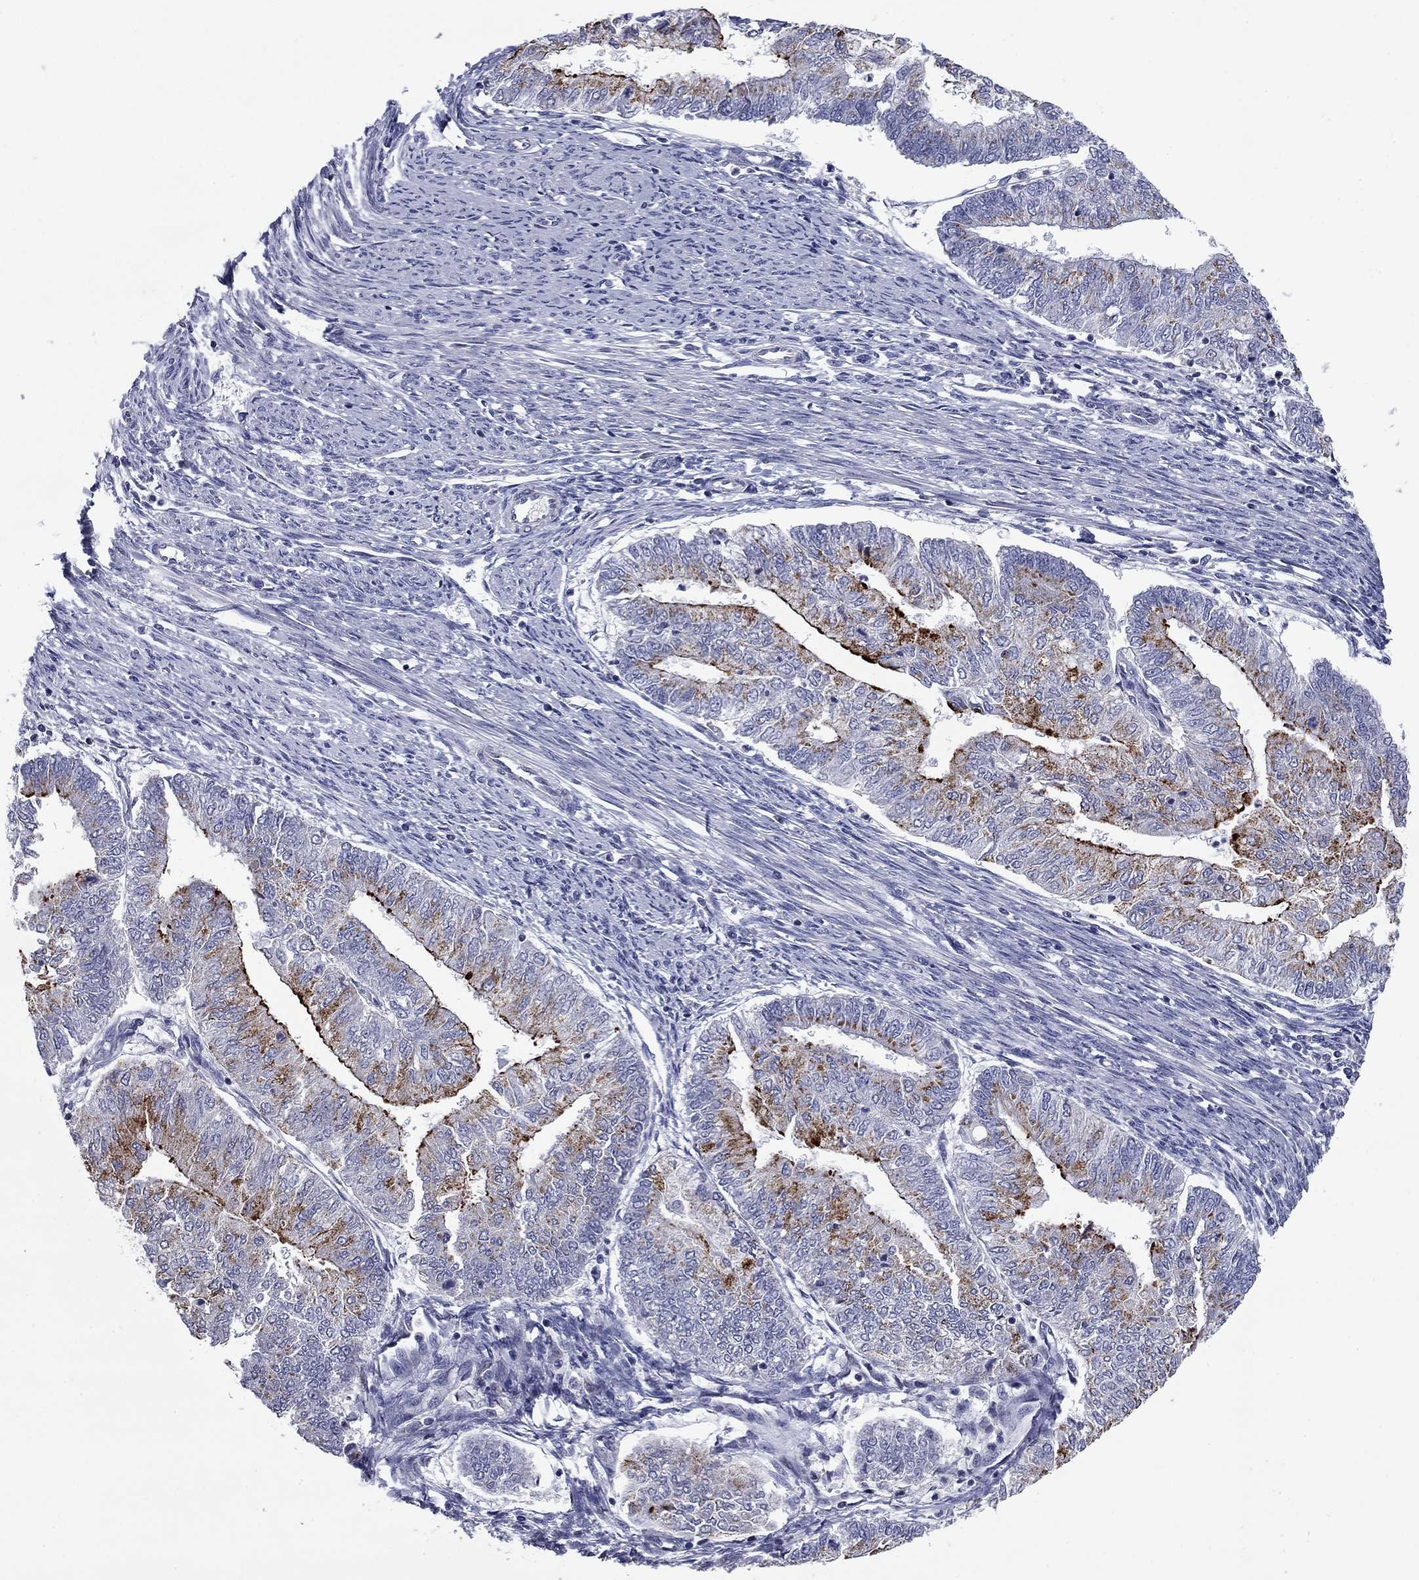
{"staining": {"intensity": "strong", "quantity": "<25%", "location": "cytoplasmic/membranous"}, "tissue": "endometrial cancer", "cell_type": "Tumor cells", "image_type": "cancer", "snomed": [{"axis": "morphology", "description": "Adenocarcinoma, NOS"}, {"axis": "topography", "description": "Endometrium"}], "caption": "Protein staining of adenocarcinoma (endometrial) tissue displays strong cytoplasmic/membranous expression in approximately <25% of tumor cells.", "gene": "HTR4", "patient": {"sex": "female", "age": 59}}